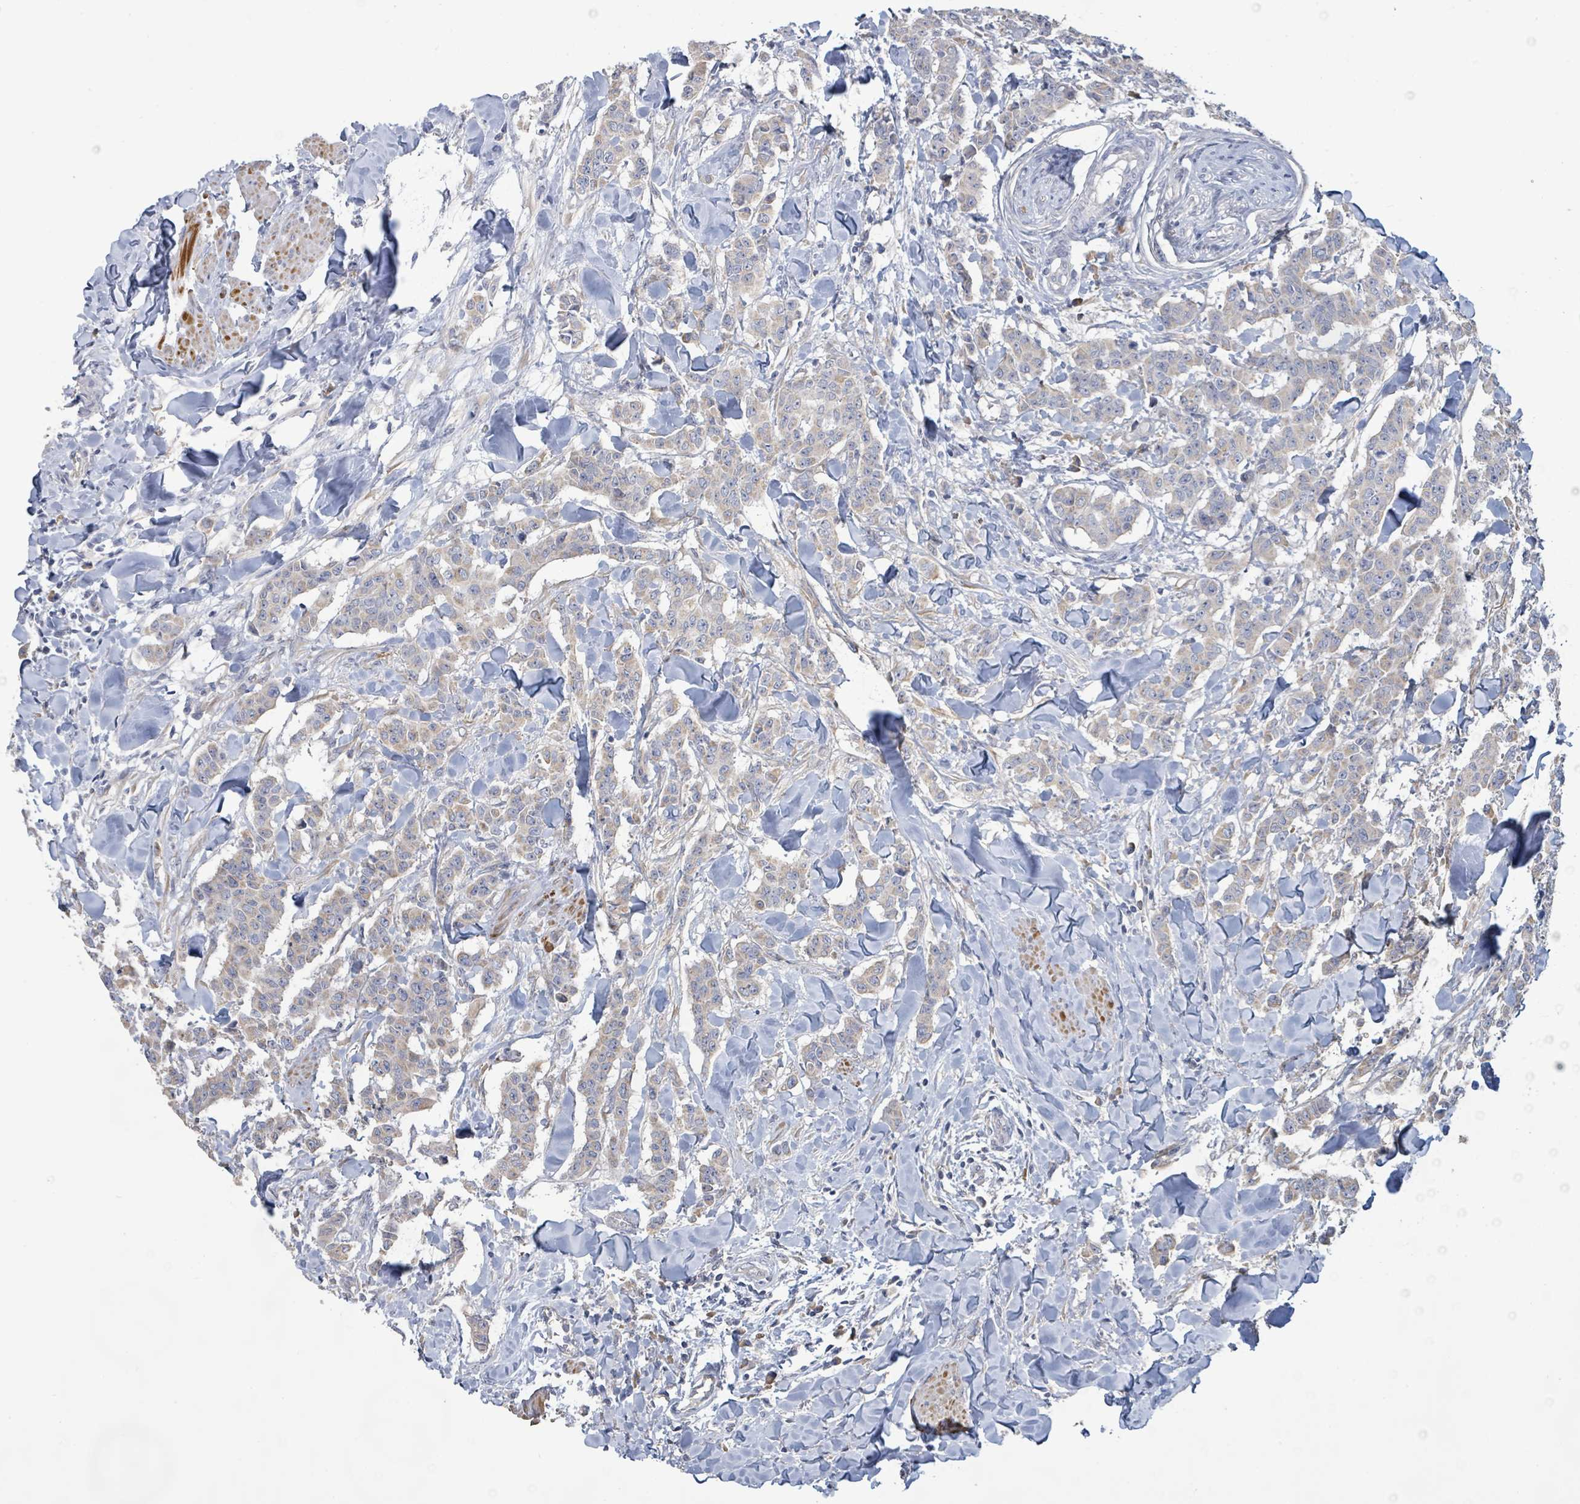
{"staining": {"intensity": "weak", "quantity": "25%-75%", "location": "cytoplasmic/membranous"}, "tissue": "breast cancer", "cell_type": "Tumor cells", "image_type": "cancer", "snomed": [{"axis": "morphology", "description": "Duct carcinoma"}, {"axis": "topography", "description": "Breast"}], "caption": "The micrograph demonstrates a brown stain indicating the presence of a protein in the cytoplasmic/membranous of tumor cells in breast cancer (intraductal carcinoma). The protein of interest is stained brown, and the nuclei are stained in blue (DAB IHC with brightfield microscopy, high magnification).", "gene": "KCNS2", "patient": {"sex": "female", "age": 40}}